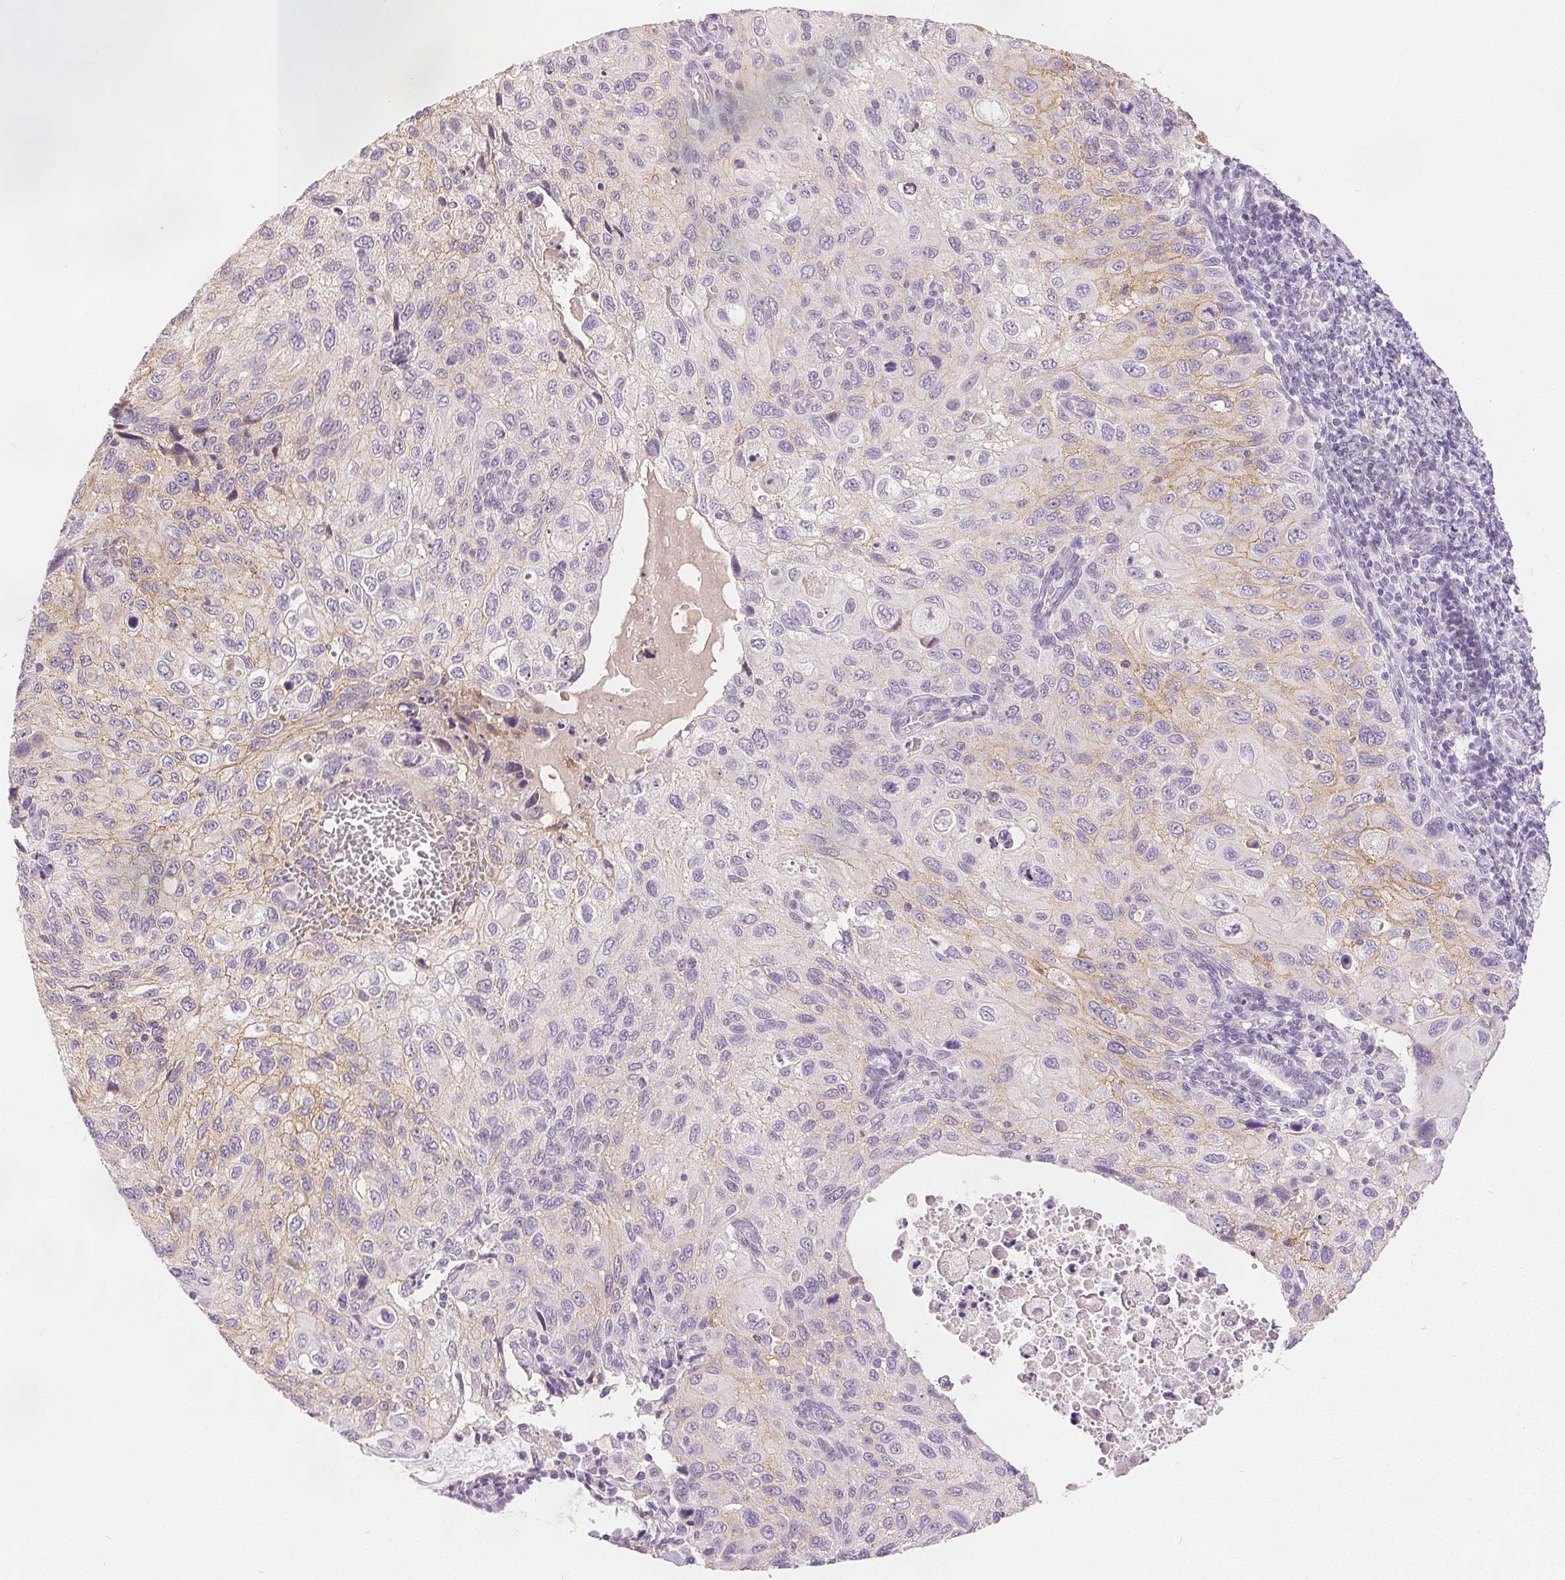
{"staining": {"intensity": "moderate", "quantity": "<25%", "location": "cytoplasmic/membranous"}, "tissue": "cervical cancer", "cell_type": "Tumor cells", "image_type": "cancer", "snomed": [{"axis": "morphology", "description": "Squamous cell carcinoma, NOS"}, {"axis": "topography", "description": "Cervix"}], "caption": "IHC micrograph of human squamous cell carcinoma (cervical) stained for a protein (brown), which shows low levels of moderate cytoplasmic/membranous positivity in approximately <25% of tumor cells.", "gene": "CA12", "patient": {"sex": "female", "age": 70}}